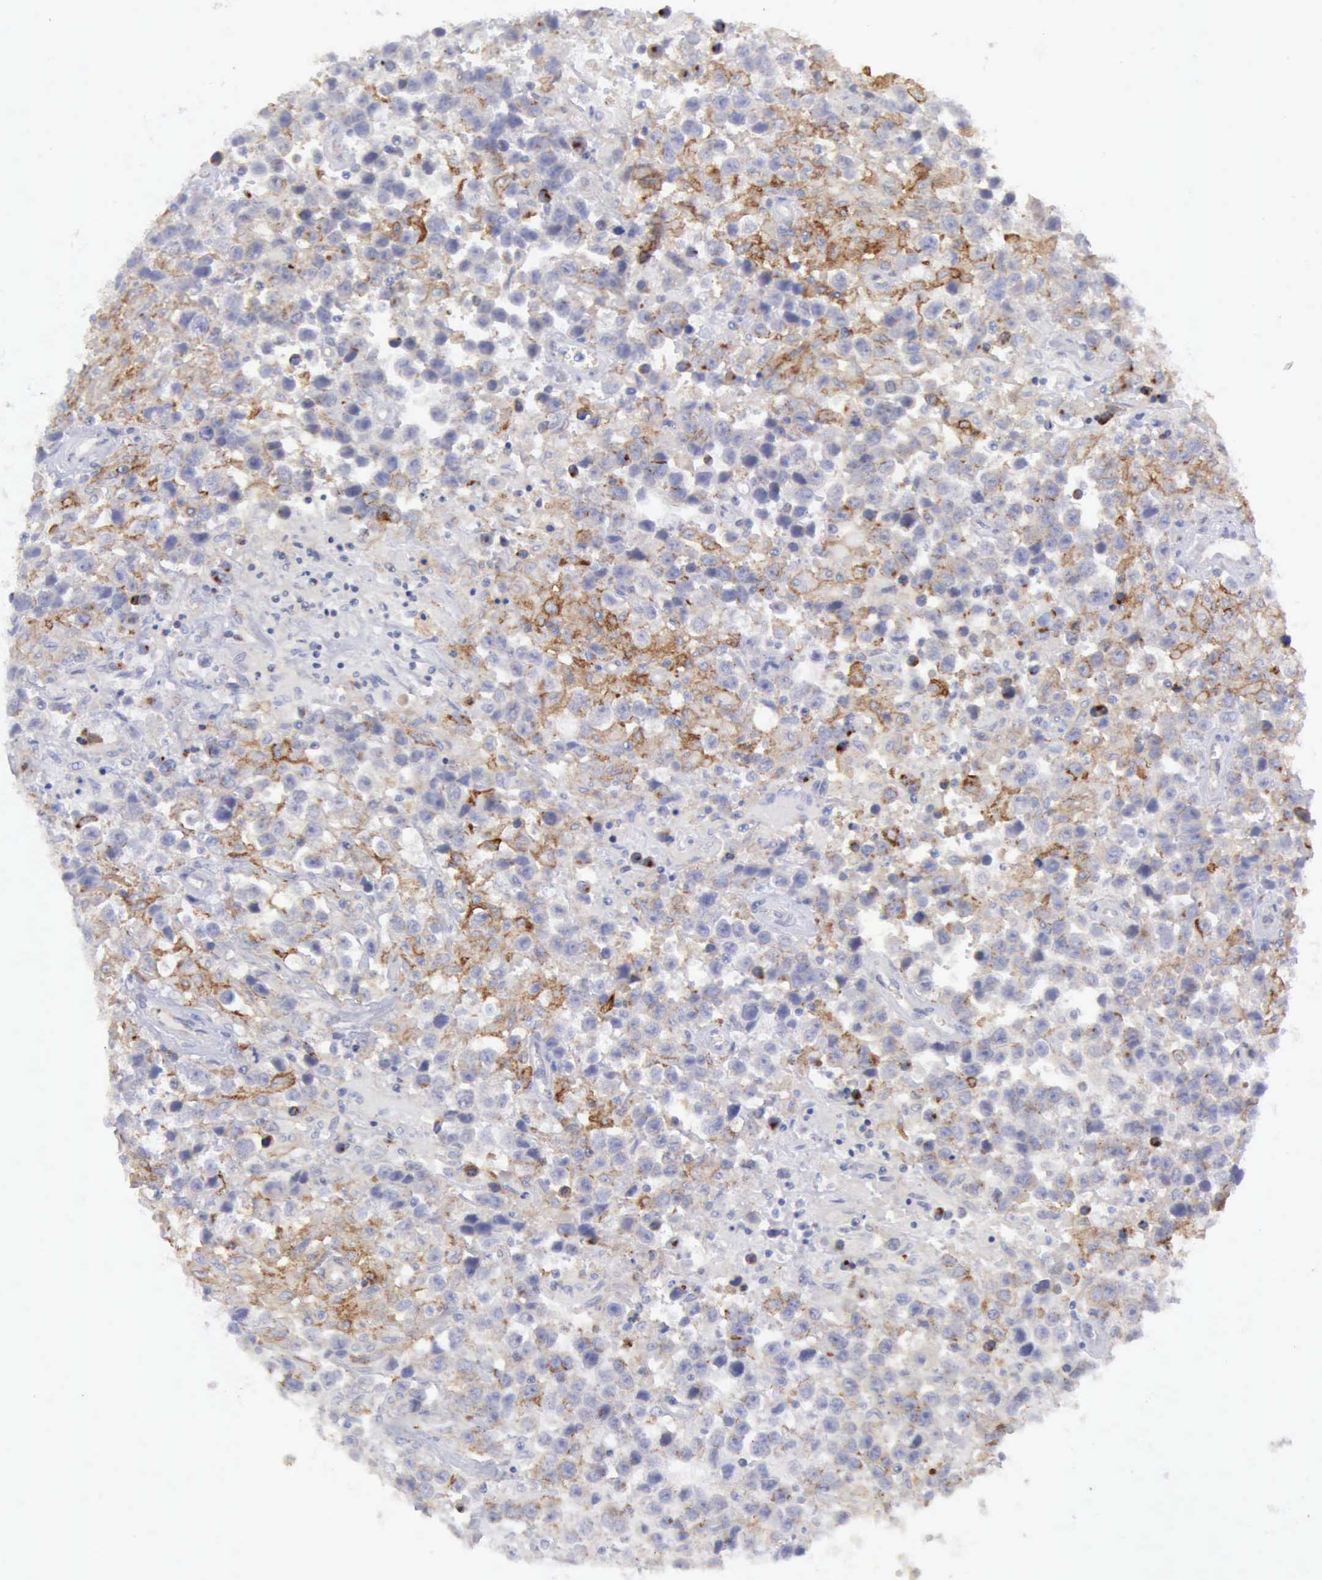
{"staining": {"intensity": "weak", "quantity": "<25%", "location": "cytoplasmic/membranous"}, "tissue": "testis cancer", "cell_type": "Tumor cells", "image_type": "cancer", "snomed": [{"axis": "morphology", "description": "Seminoma, NOS"}, {"axis": "topography", "description": "Testis"}], "caption": "The histopathology image shows no staining of tumor cells in testis seminoma. Nuclei are stained in blue.", "gene": "TFRC", "patient": {"sex": "male", "age": 43}}